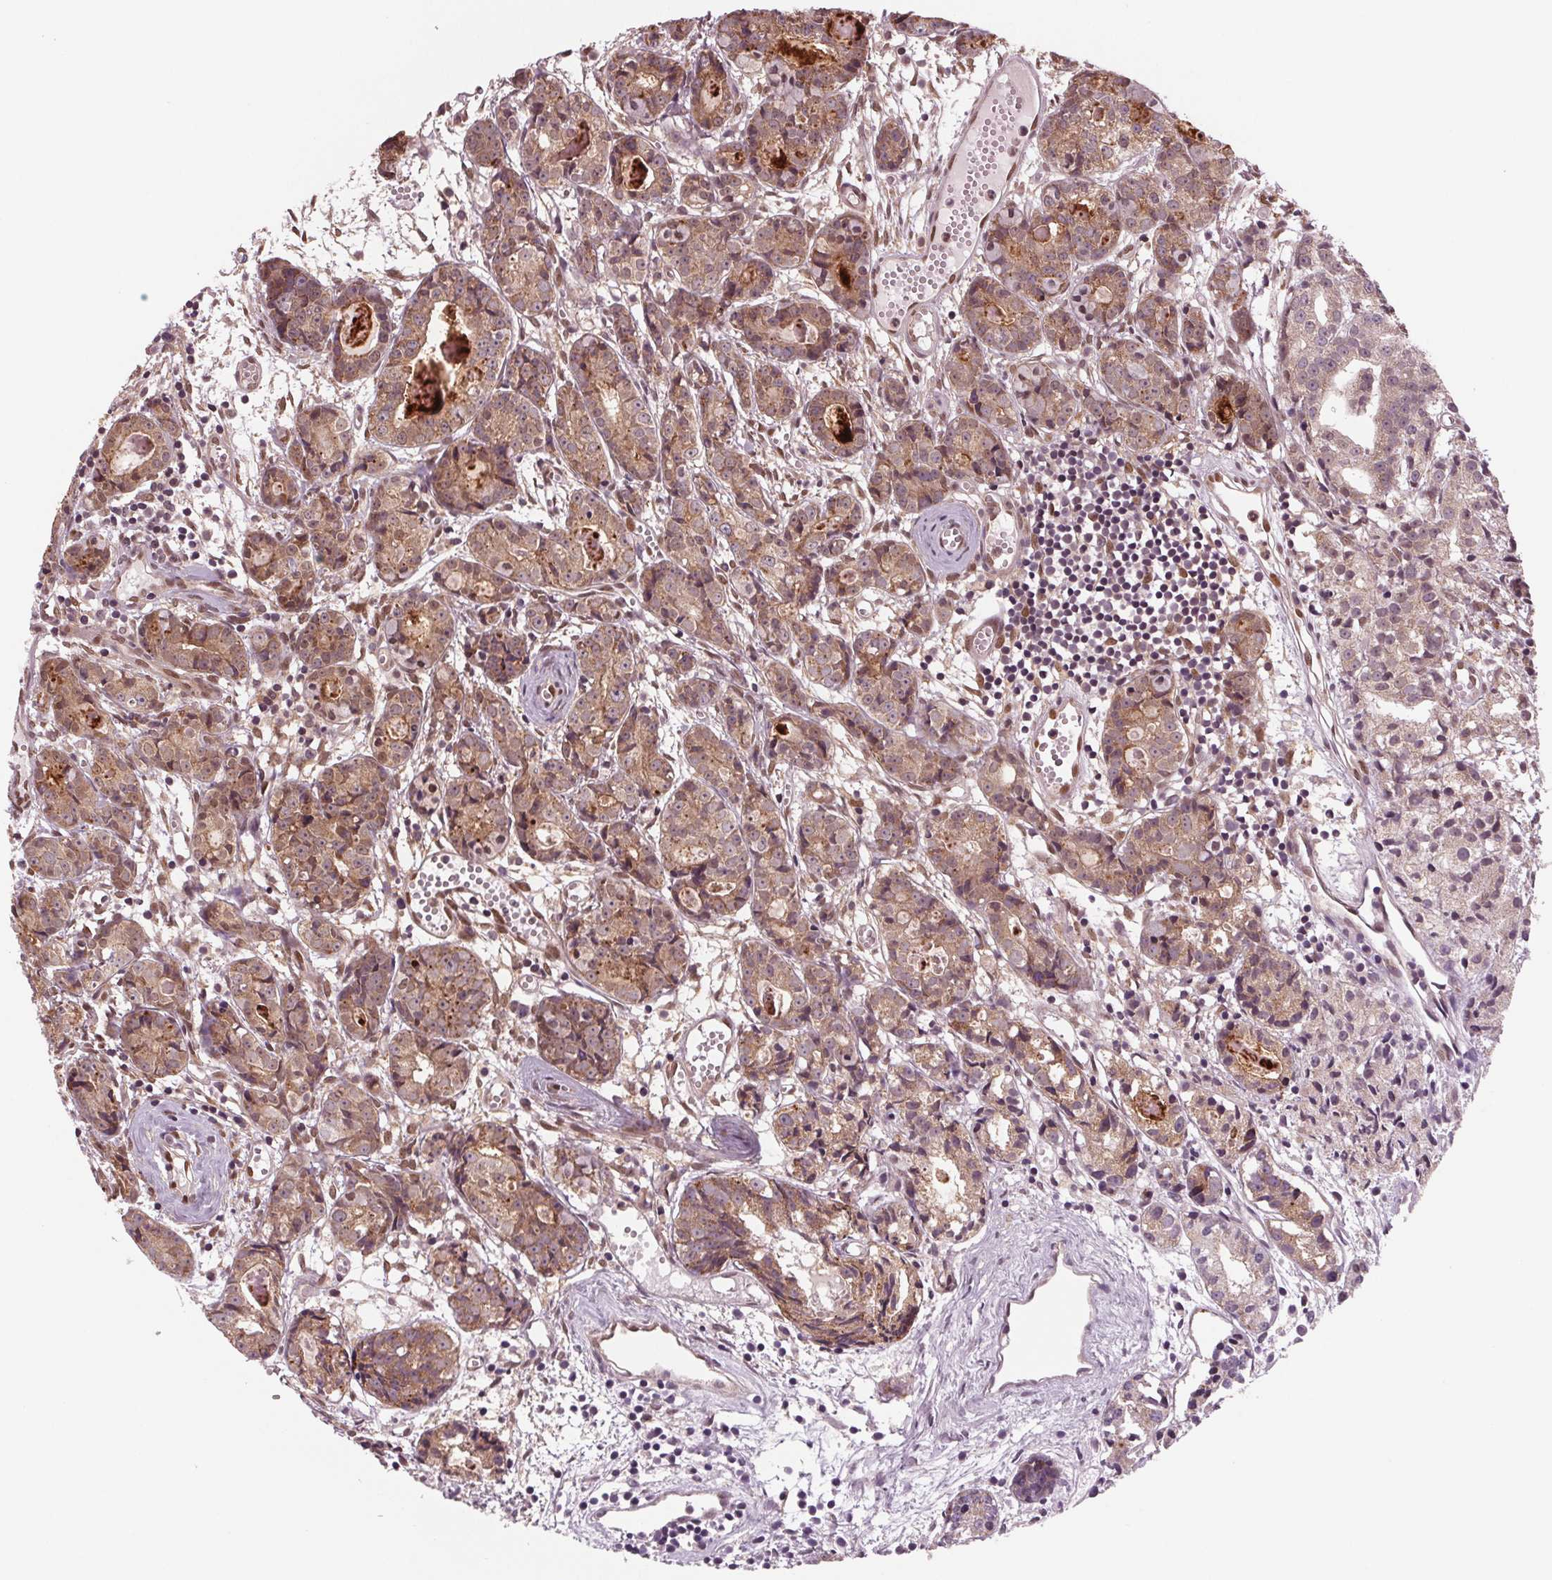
{"staining": {"intensity": "negative", "quantity": "none", "location": "none"}, "tissue": "prostate cancer", "cell_type": "Tumor cells", "image_type": "cancer", "snomed": [{"axis": "morphology", "description": "Adenocarcinoma, Medium grade"}, {"axis": "topography", "description": "Prostate"}], "caption": "Prostate medium-grade adenocarcinoma was stained to show a protein in brown. There is no significant expression in tumor cells. The staining was performed using DAB (3,3'-diaminobenzidine) to visualize the protein expression in brown, while the nuclei were stained in blue with hematoxylin (Magnification: 20x).", "gene": "STAT3", "patient": {"sex": "male", "age": 74}}